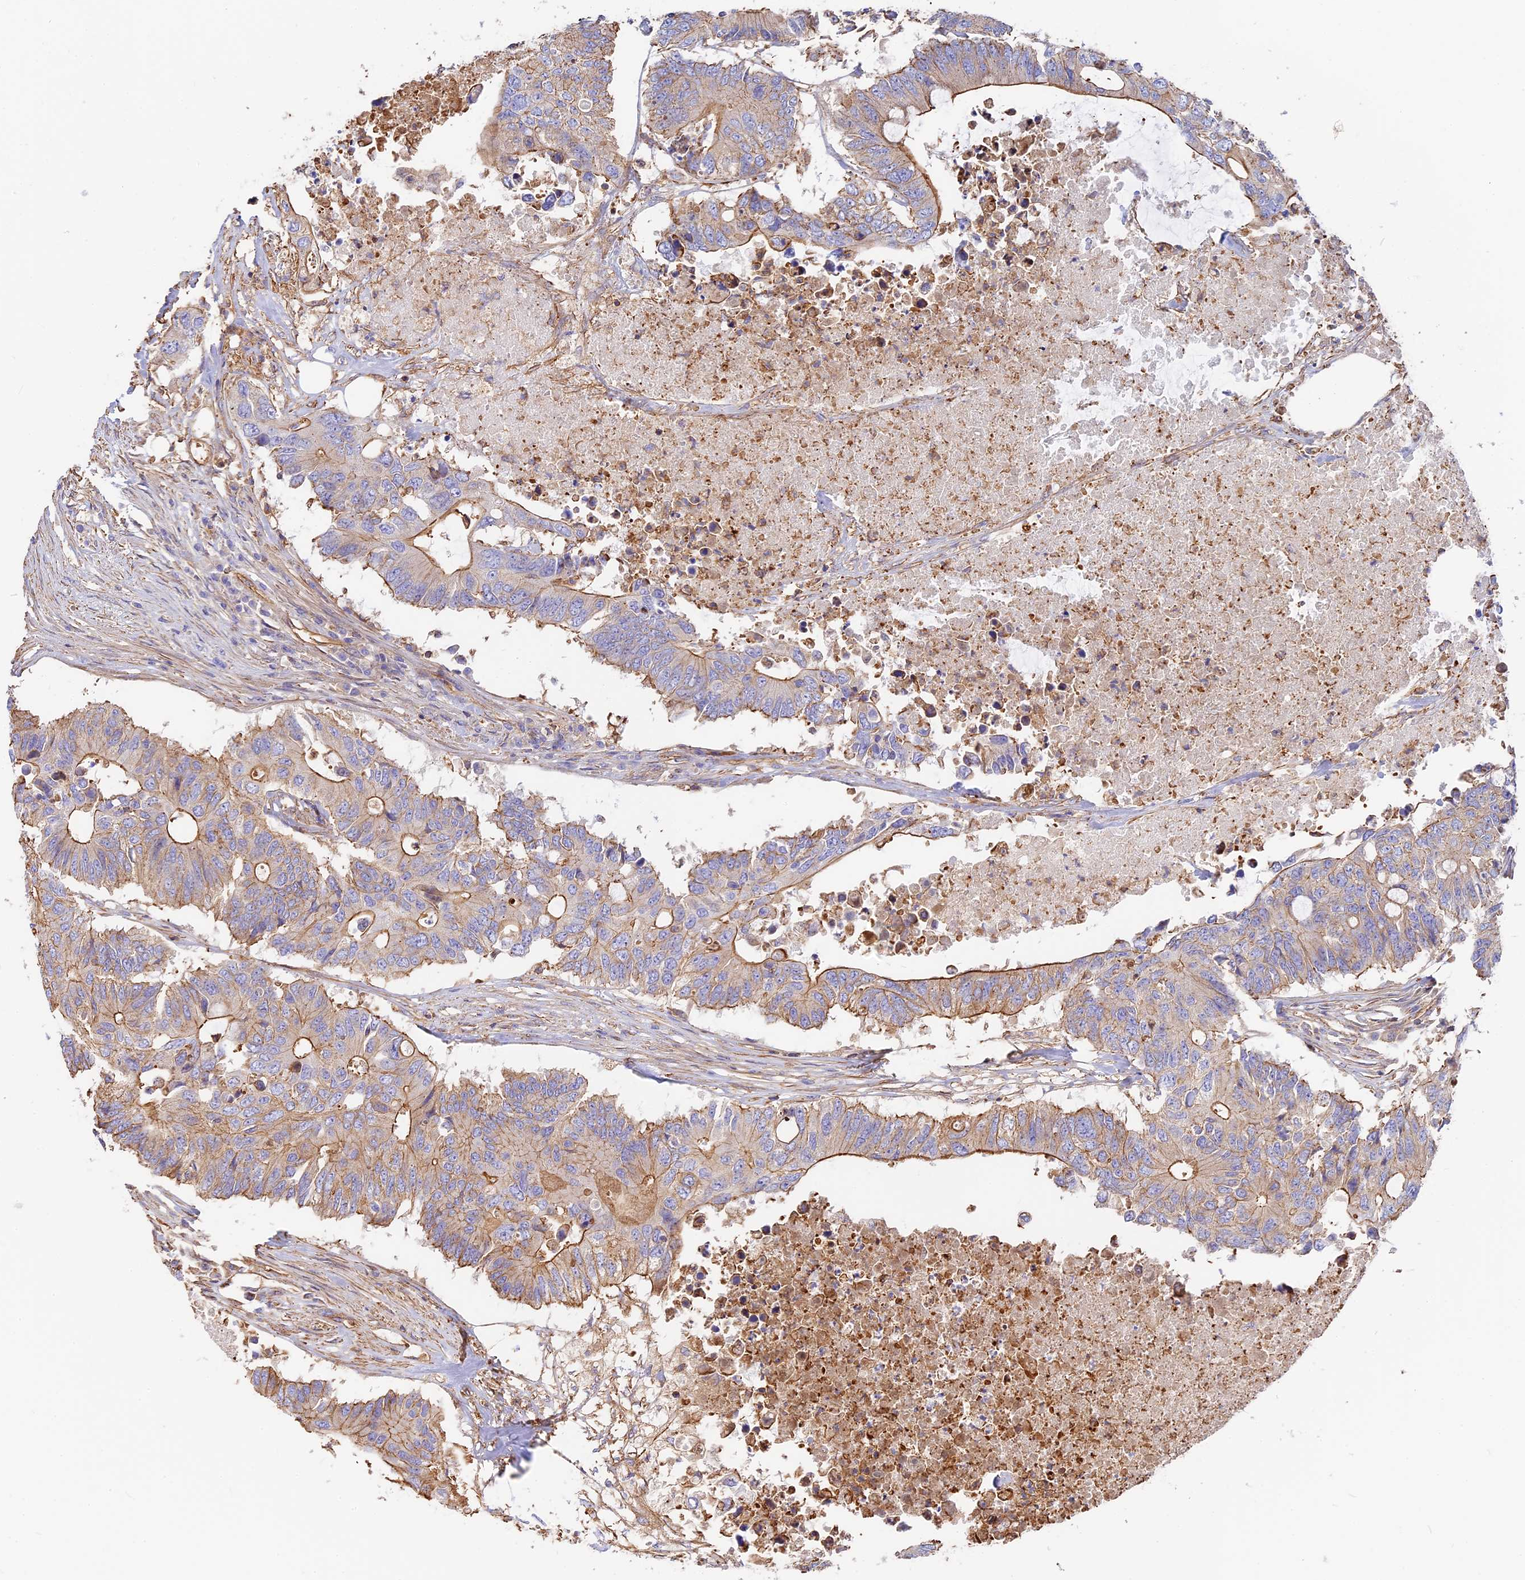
{"staining": {"intensity": "moderate", "quantity": "25%-75%", "location": "cytoplasmic/membranous"}, "tissue": "colorectal cancer", "cell_type": "Tumor cells", "image_type": "cancer", "snomed": [{"axis": "morphology", "description": "Adenocarcinoma, NOS"}, {"axis": "topography", "description": "Colon"}], "caption": "This histopathology image reveals immunohistochemistry staining of human colorectal adenocarcinoma, with medium moderate cytoplasmic/membranous expression in about 25%-75% of tumor cells.", "gene": "VPS18", "patient": {"sex": "male", "age": 71}}